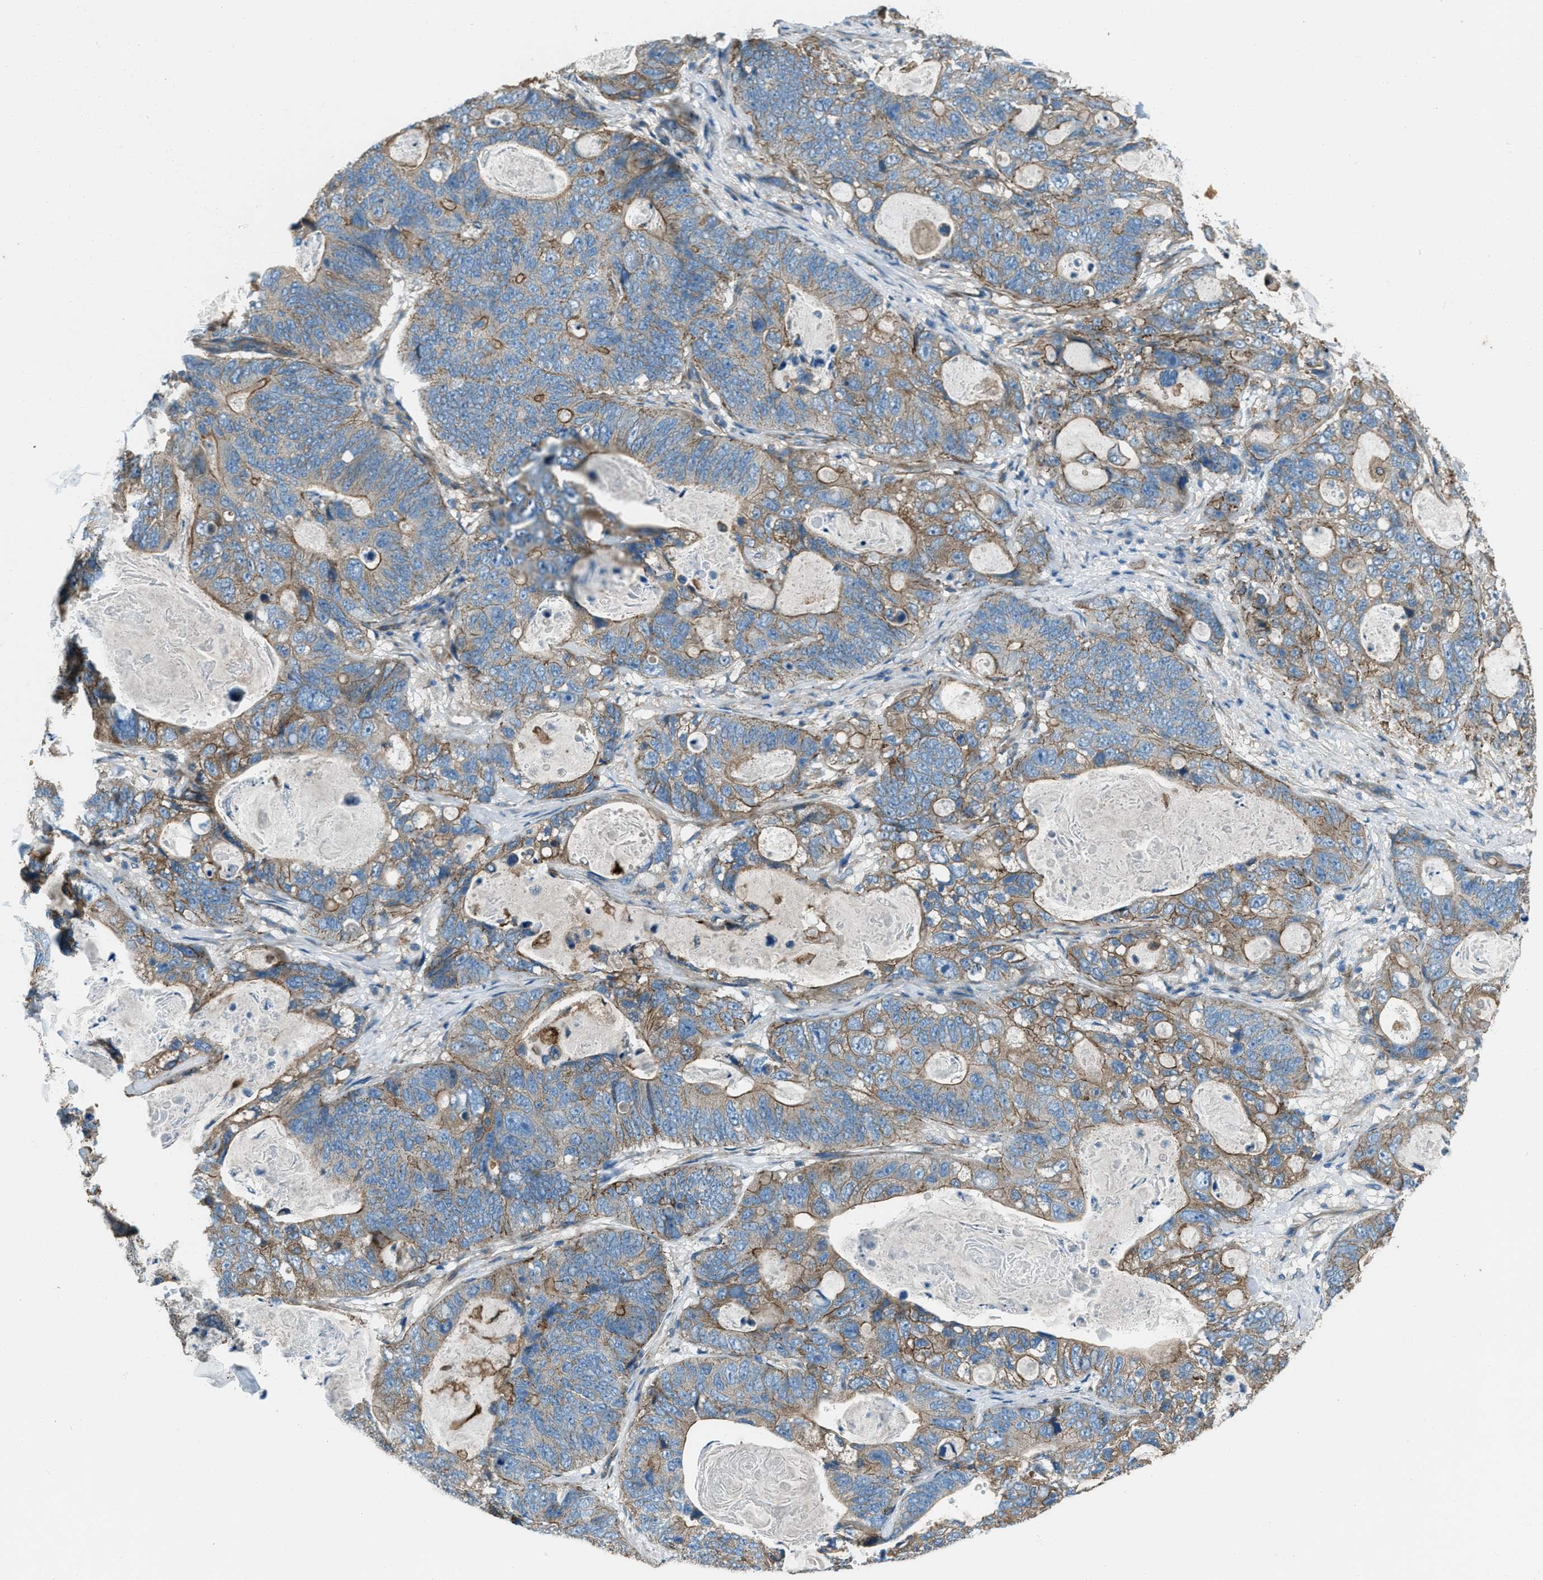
{"staining": {"intensity": "moderate", "quantity": "25%-75%", "location": "cytoplasmic/membranous"}, "tissue": "stomach cancer", "cell_type": "Tumor cells", "image_type": "cancer", "snomed": [{"axis": "morphology", "description": "Normal tissue, NOS"}, {"axis": "morphology", "description": "Adenocarcinoma, NOS"}, {"axis": "topography", "description": "Stomach"}], "caption": "The photomicrograph reveals a brown stain indicating the presence of a protein in the cytoplasmic/membranous of tumor cells in stomach adenocarcinoma.", "gene": "SVIL", "patient": {"sex": "female", "age": 89}}